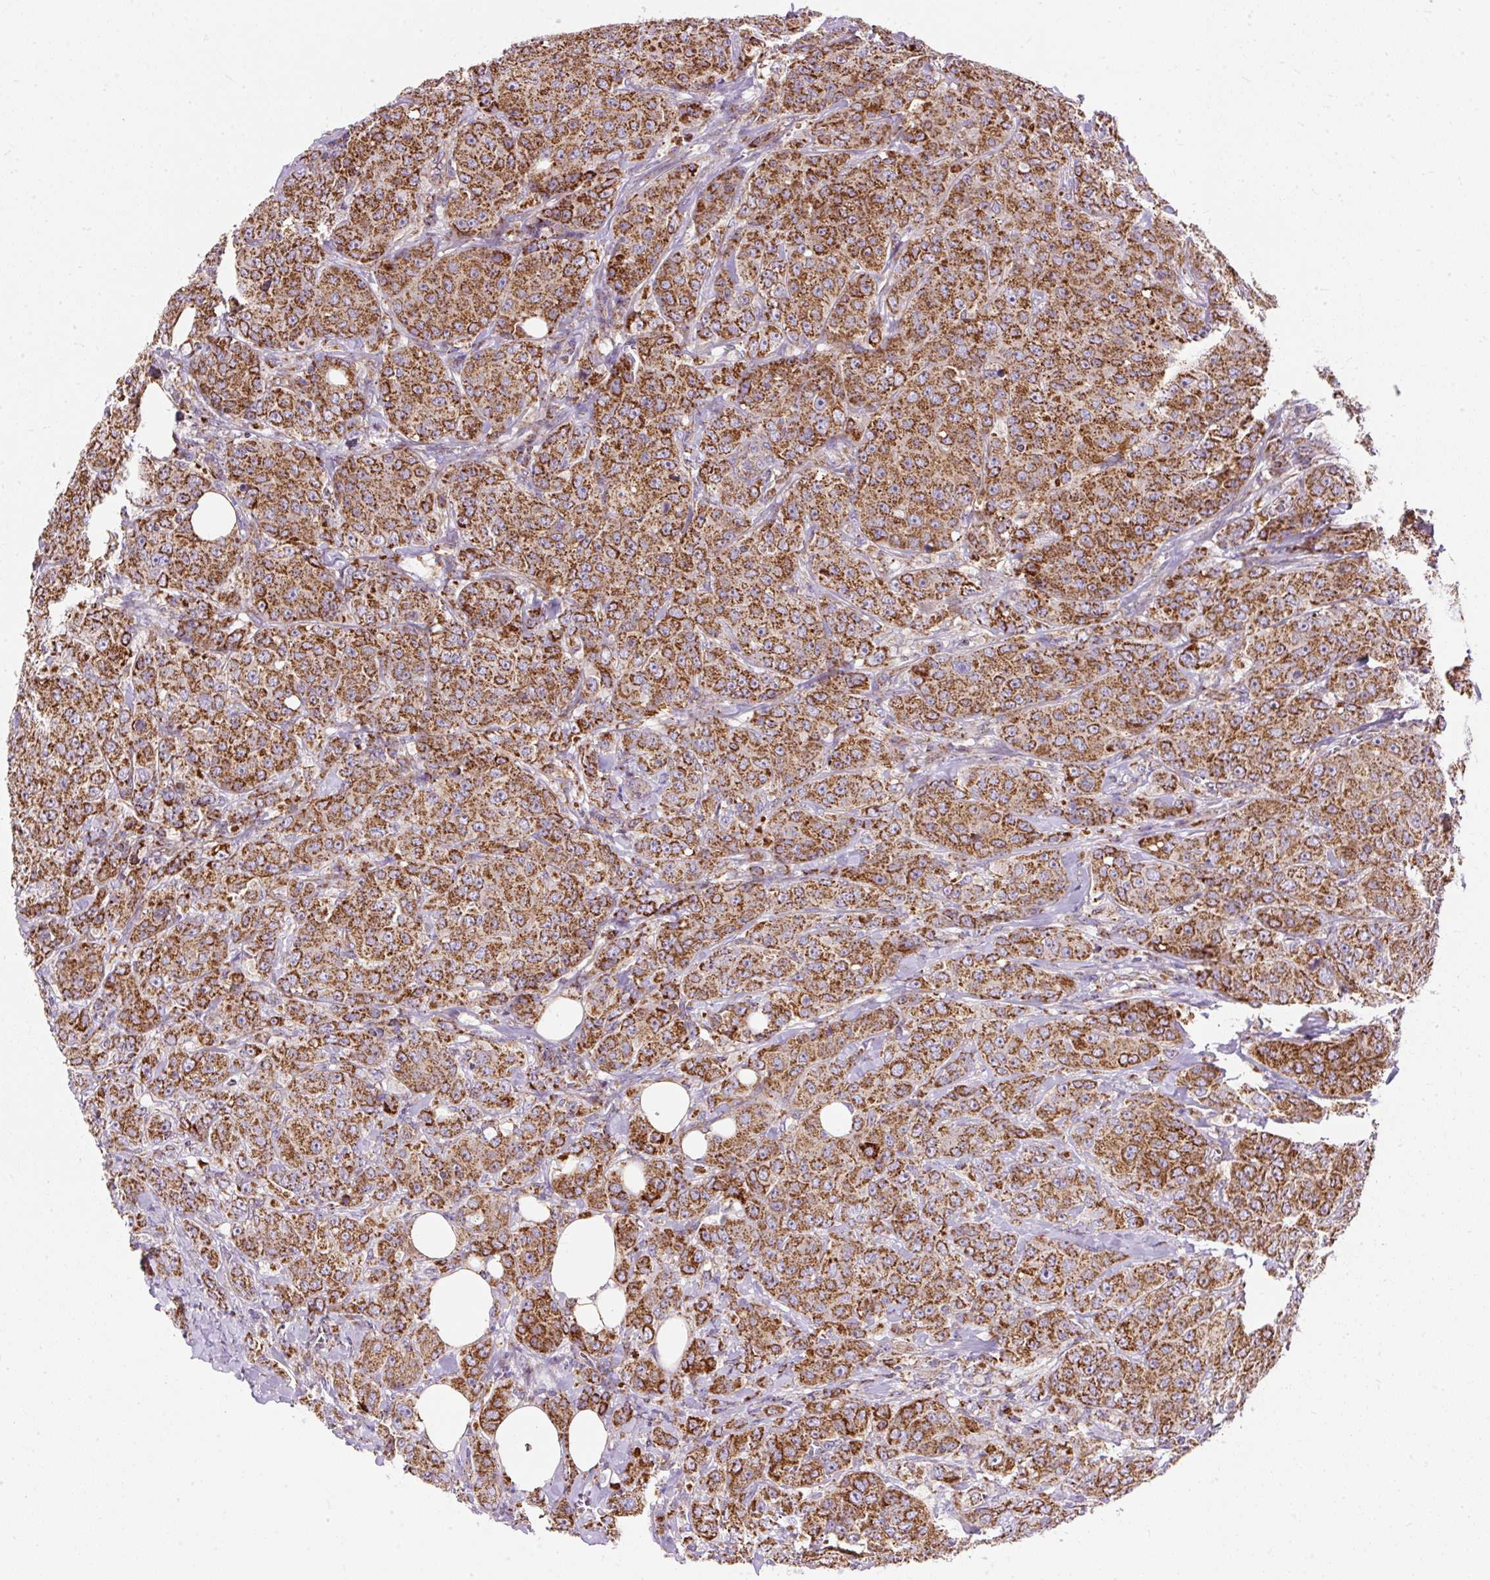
{"staining": {"intensity": "strong", "quantity": ">75%", "location": "cytoplasmic/membranous"}, "tissue": "breast cancer", "cell_type": "Tumor cells", "image_type": "cancer", "snomed": [{"axis": "morphology", "description": "Duct carcinoma"}, {"axis": "topography", "description": "Breast"}], "caption": "Brown immunohistochemical staining in intraductal carcinoma (breast) exhibits strong cytoplasmic/membranous staining in about >75% of tumor cells. The staining was performed using DAB, with brown indicating positive protein expression. Nuclei are stained blue with hematoxylin.", "gene": "CEP290", "patient": {"sex": "female", "age": 43}}